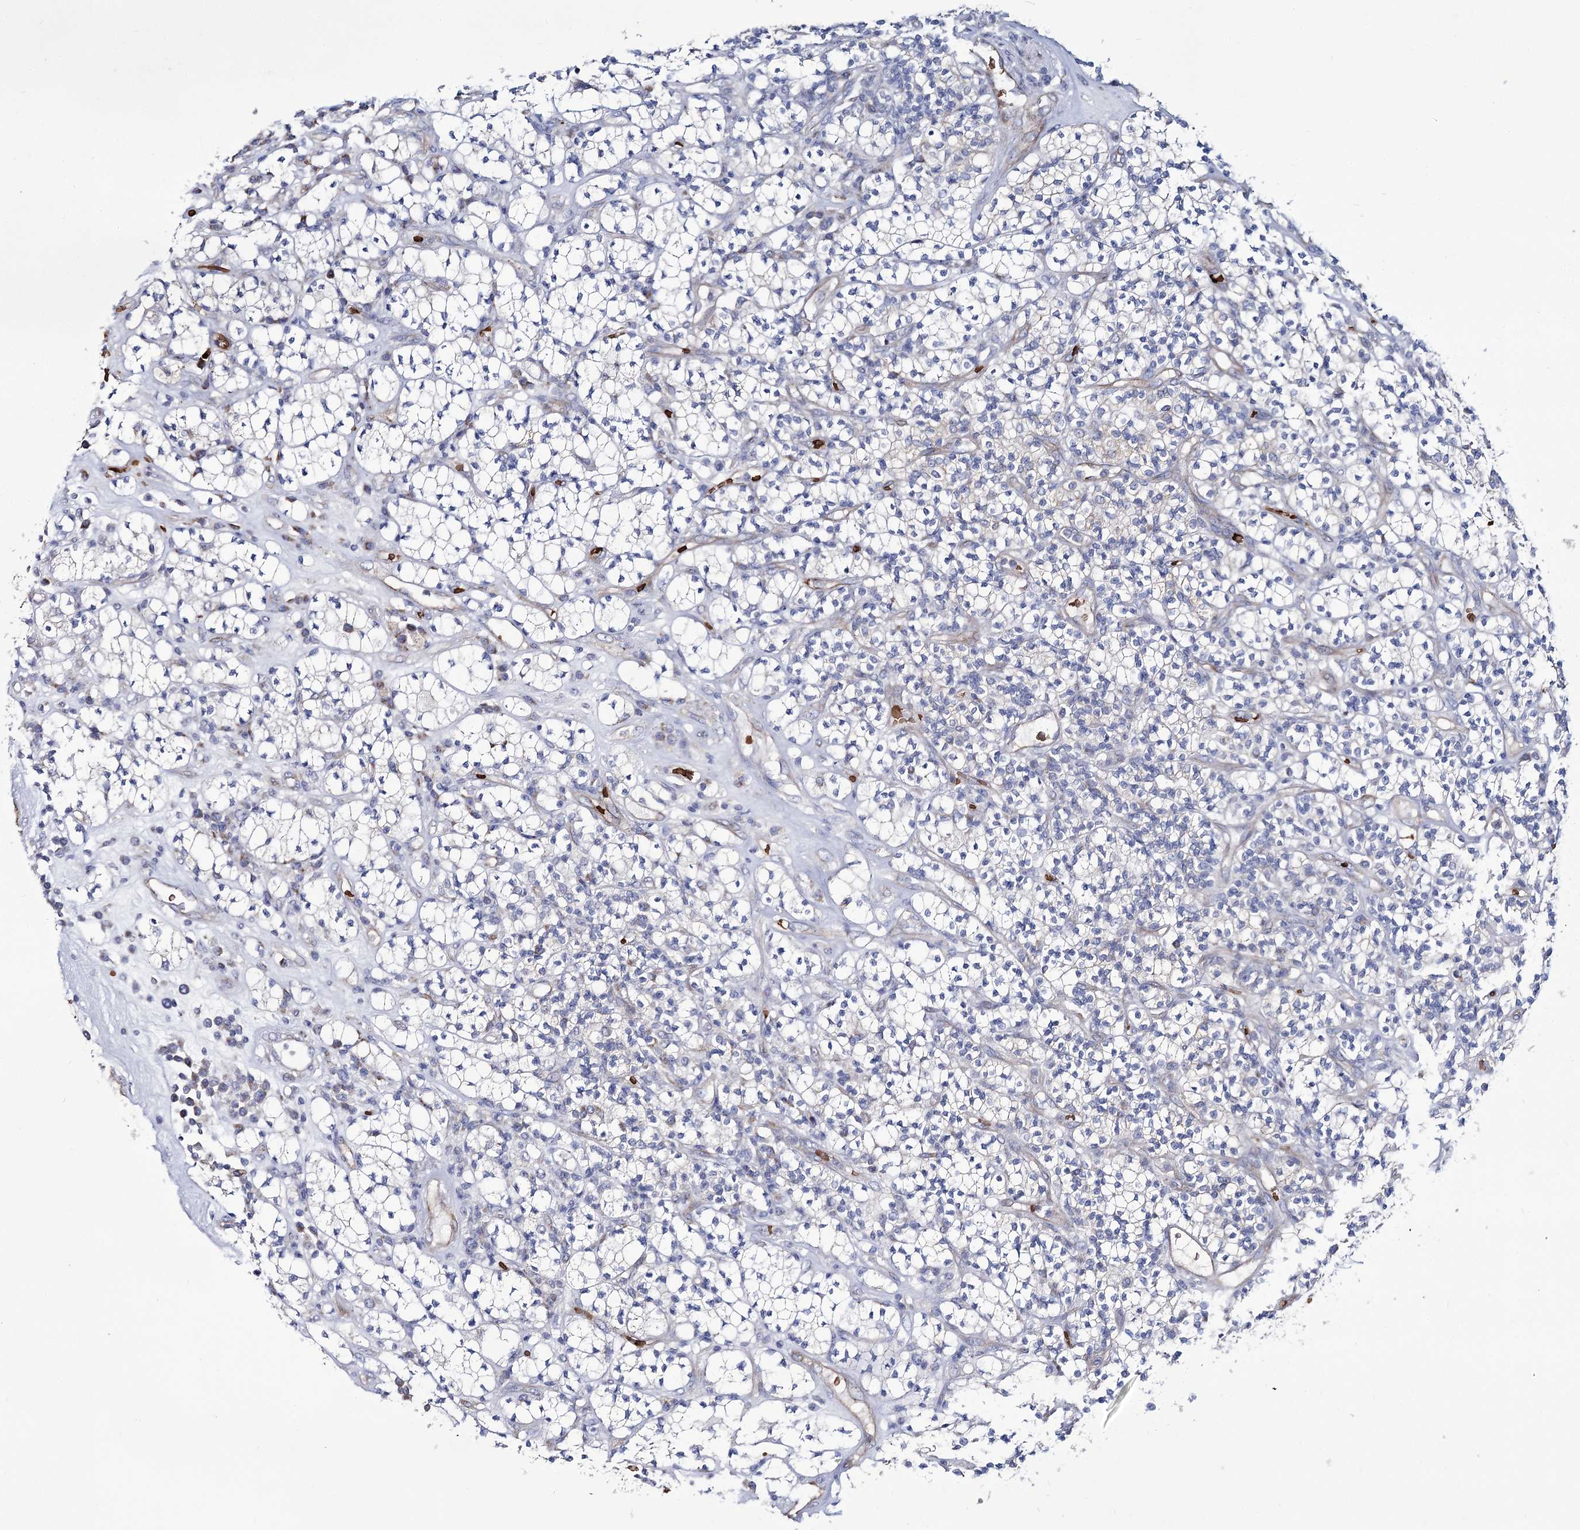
{"staining": {"intensity": "negative", "quantity": "none", "location": "none"}, "tissue": "renal cancer", "cell_type": "Tumor cells", "image_type": "cancer", "snomed": [{"axis": "morphology", "description": "Adenocarcinoma, NOS"}, {"axis": "topography", "description": "Kidney"}], "caption": "Protein analysis of adenocarcinoma (renal) reveals no significant expression in tumor cells.", "gene": "GBF1", "patient": {"sex": "male", "age": 77}}